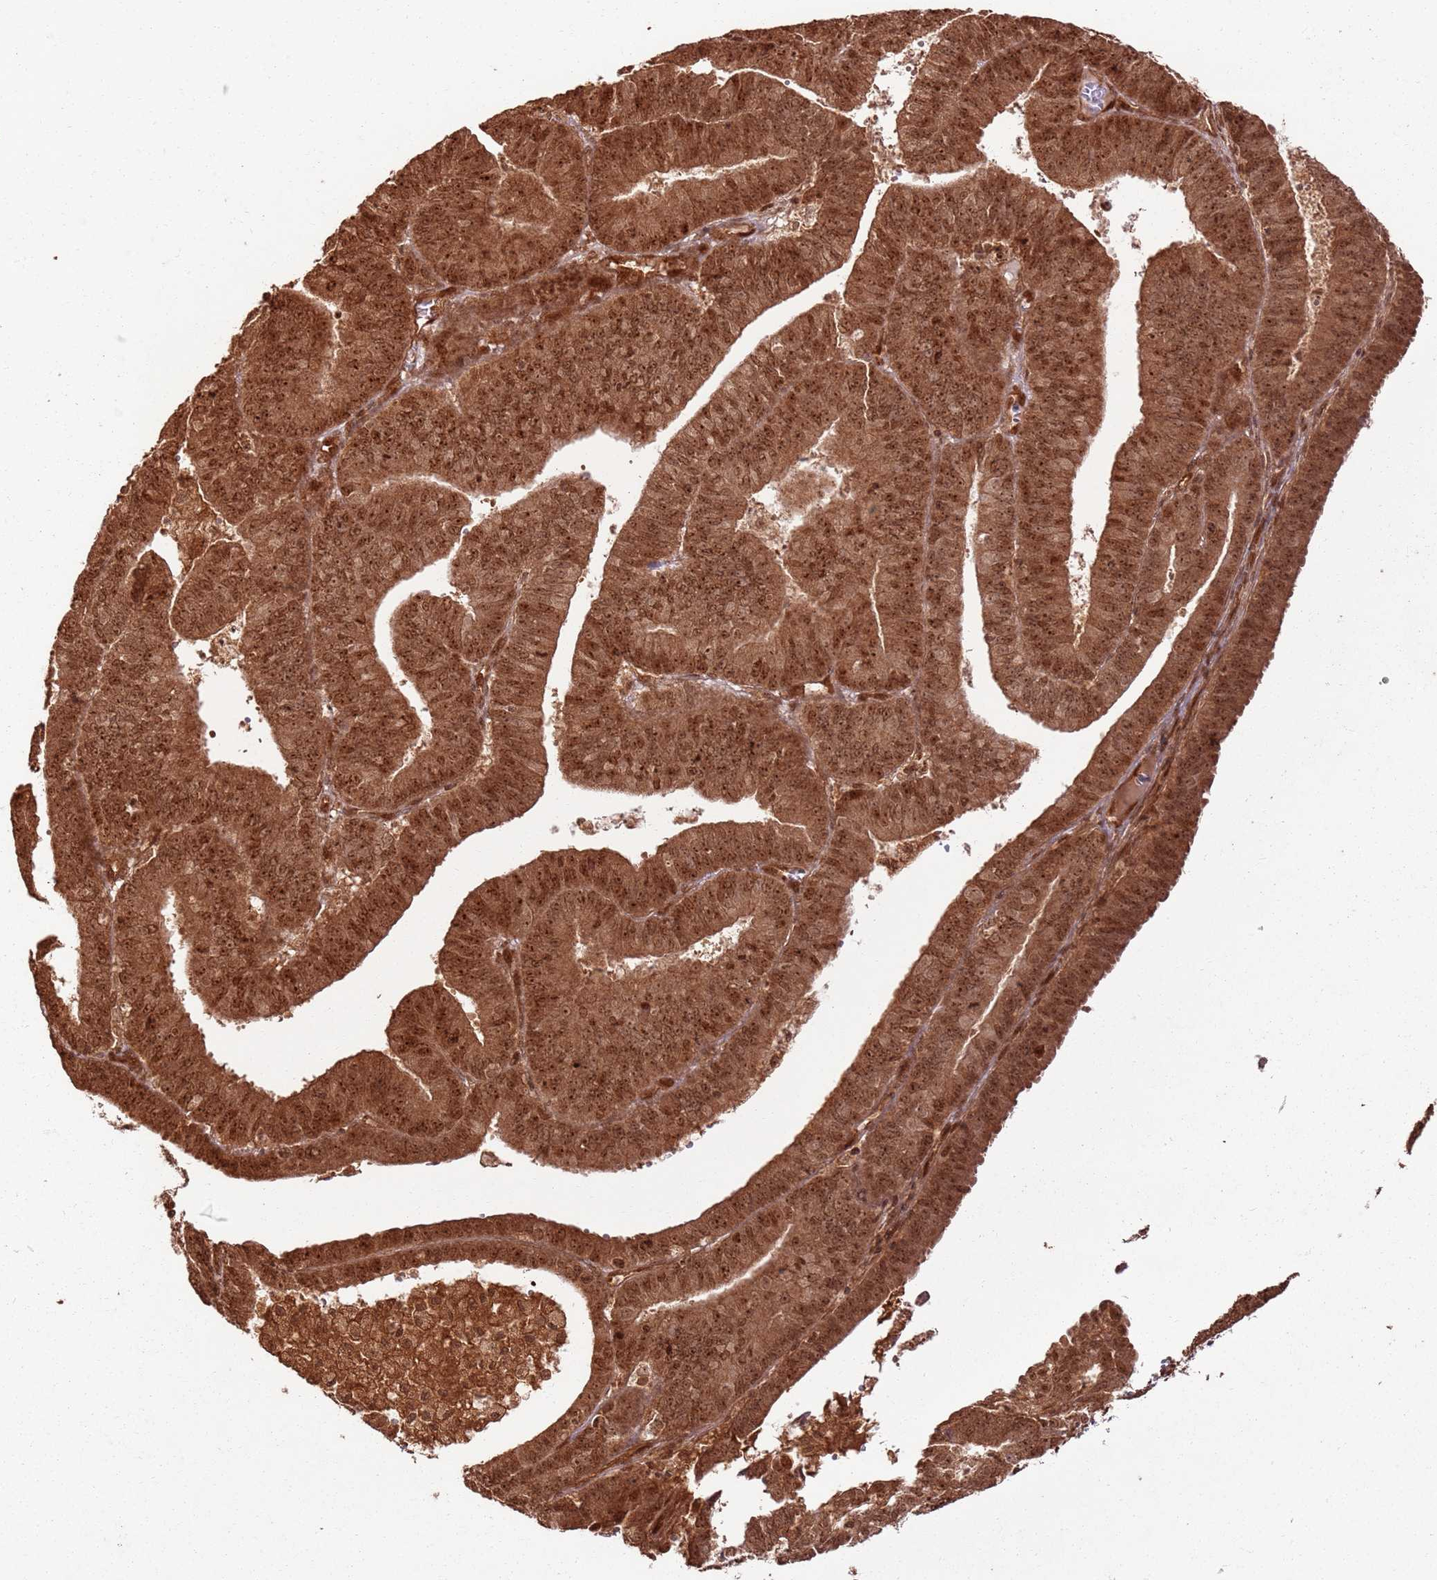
{"staining": {"intensity": "strong", "quantity": ">75%", "location": "cytoplasmic/membranous,nuclear"}, "tissue": "endometrial cancer", "cell_type": "Tumor cells", "image_type": "cancer", "snomed": [{"axis": "morphology", "description": "Adenocarcinoma, NOS"}, {"axis": "topography", "description": "Endometrium"}], "caption": "Immunohistochemical staining of human endometrial cancer shows high levels of strong cytoplasmic/membranous and nuclear positivity in about >75% of tumor cells.", "gene": "TBC1D13", "patient": {"sex": "female", "age": 73}}